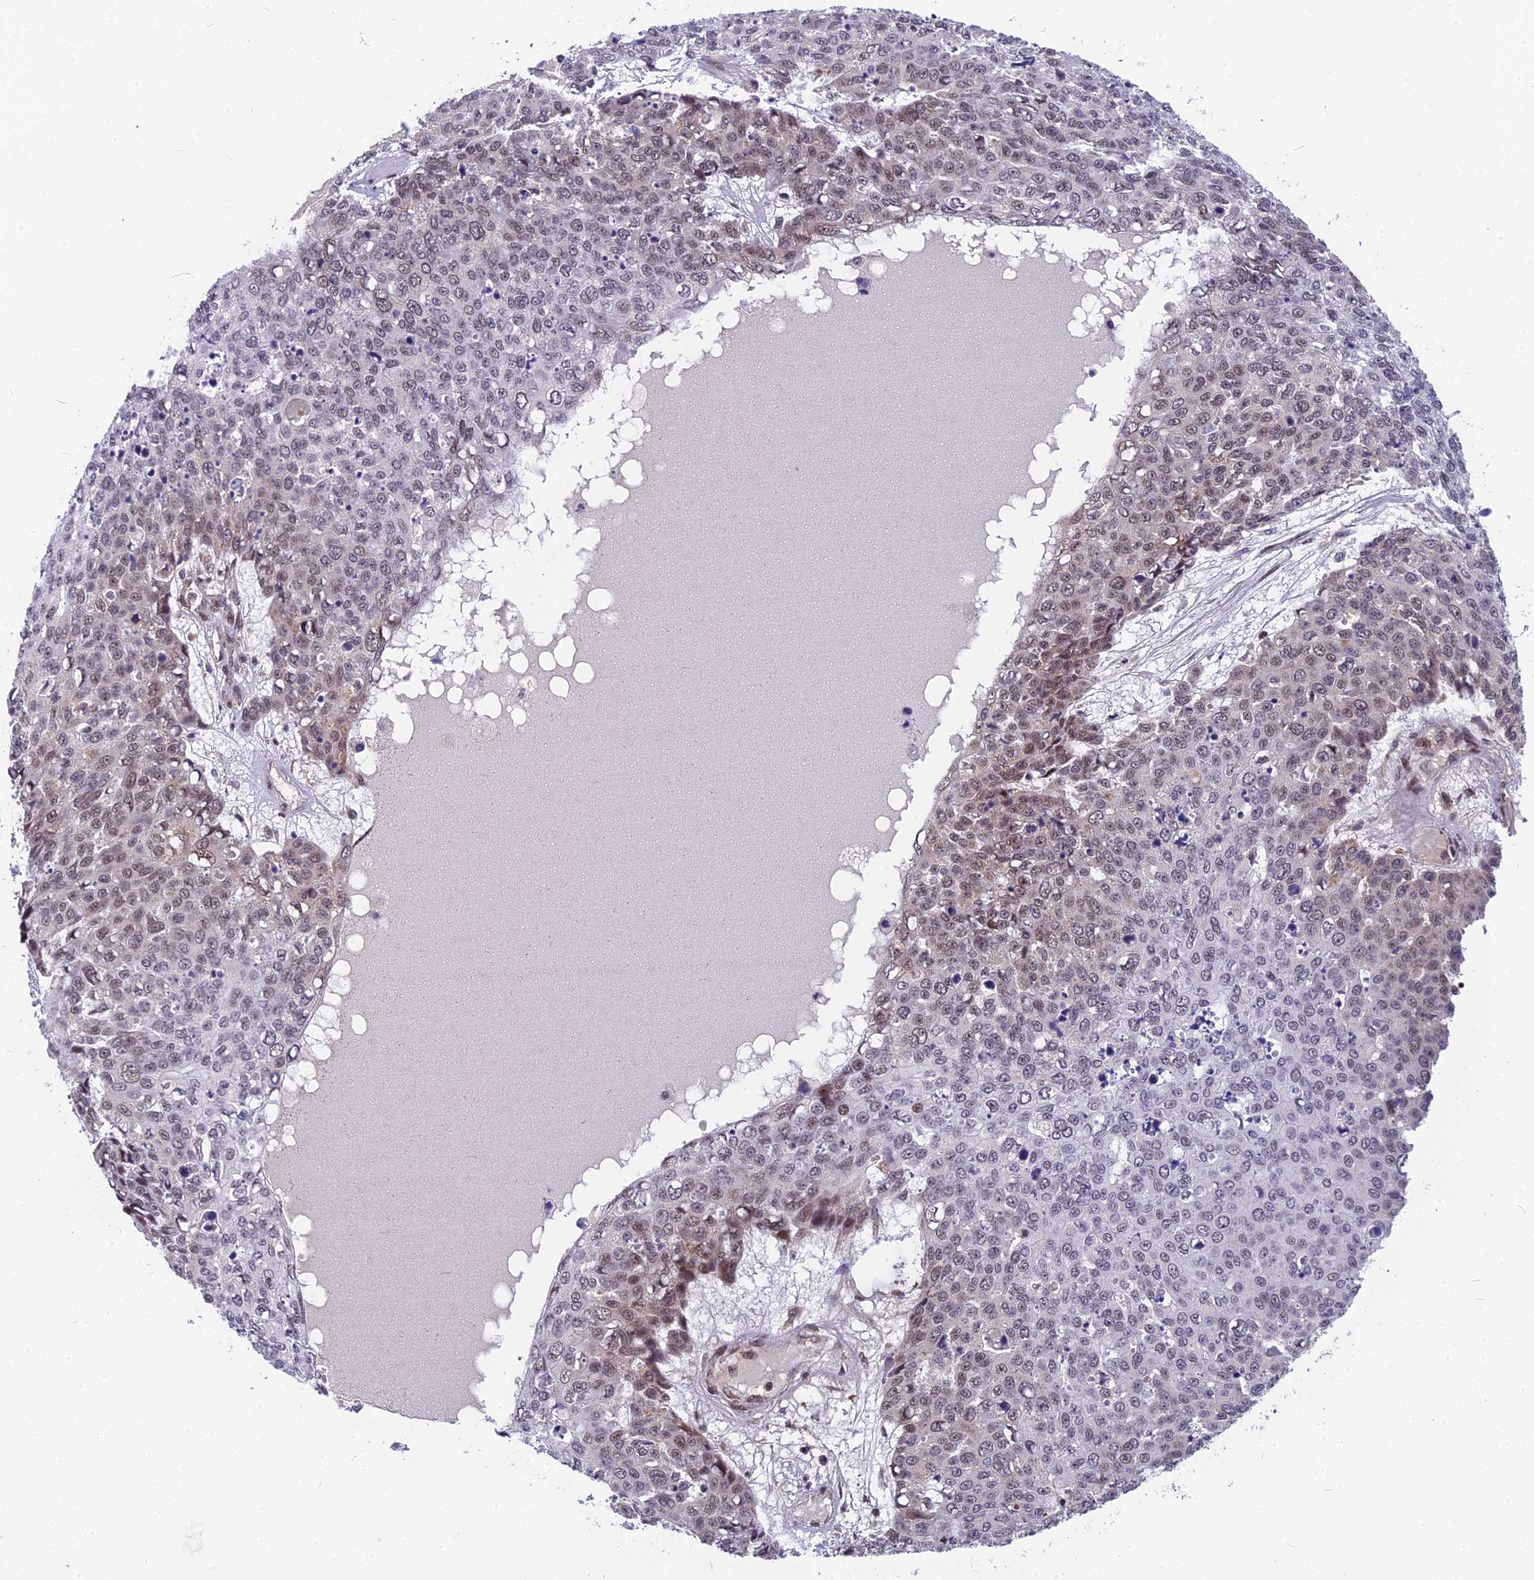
{"staining": {"intensity": "moderate", "quantity": "<25%", "location": "nuclear"}, "tissue": "skin cancer", "cell_type": "Tumor cells", "image_type": "cancer", "snomed": [{"axis": "morphology", "description": "Squamous cell carcinoma, NOS"}, {"axis": "topography", "description": "Skin"}], "caption": "Protein staining by immunohistochemistry shows moderate nuclear positivity in approximately <25% of tumor cells in skin cancer (squamous cell carcinoma).", "gene": "CMC1", "patient": {"sex": "male", "age": 71}}